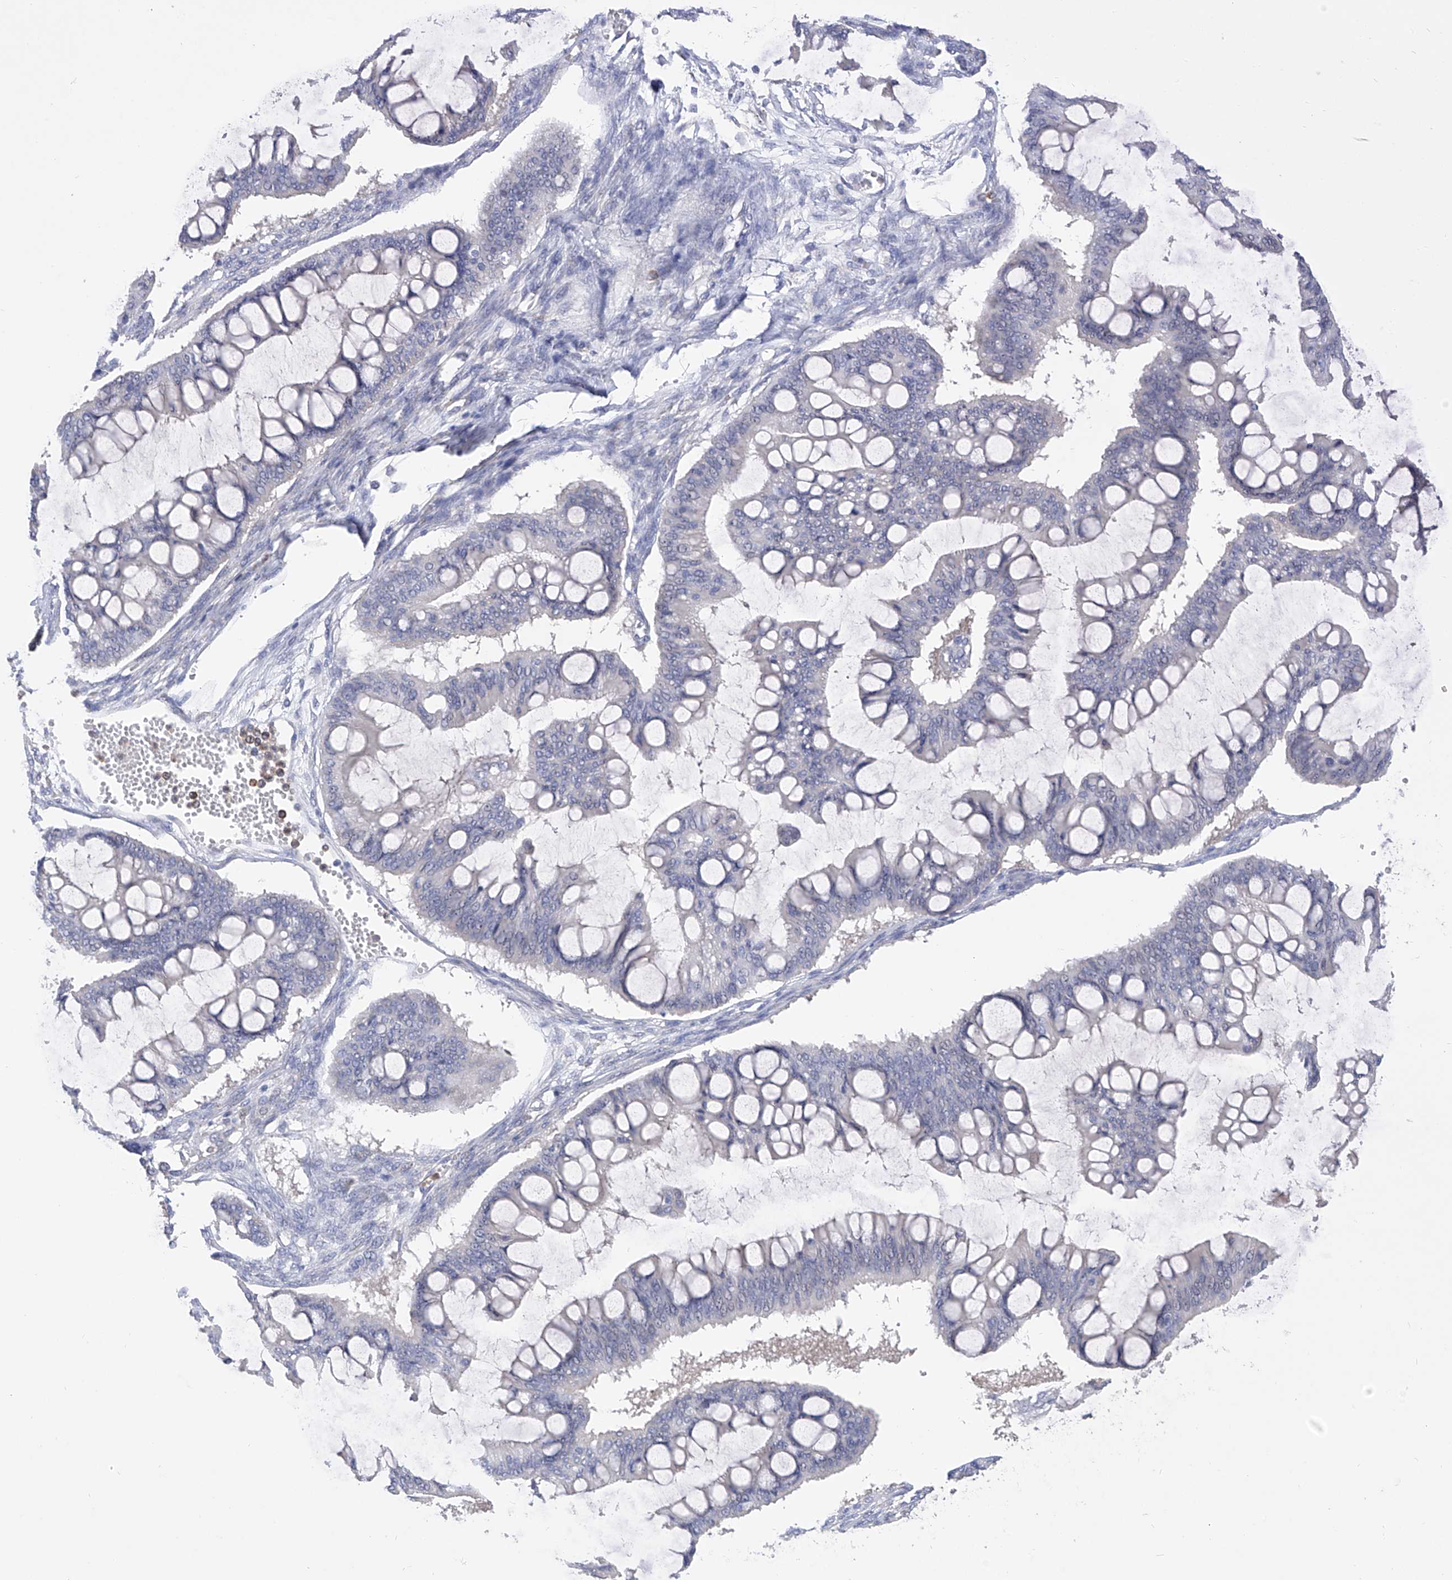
{"staining": {"intensity": "negative", "quantity": "none", "location": "none"}, "tissue": "ovarian cancer", "cell_type": "Tumor cells", "image_type": "cancer", "snomed": [{"axis": "morphology", "description": "Cystadenocarcinoma, mucinous, NOS"}, {"axis": "topography", "description": "Ovary"}], "caption": "IHC photomicrograph of neoplastic tissue: human ovarian mucinous cystadenocarcinoma stained with DAB demonstrates no significant protein staining in tumor cells. Brightfield microscopy of immunohistochemistry (IHC) stained with DAB (3,3'-diaminobenzidine) (brown) and hematoxylin (blue), captured at high magnification.", "gene": "PHF20", "patient": {"sex": "female", "age": 73}}